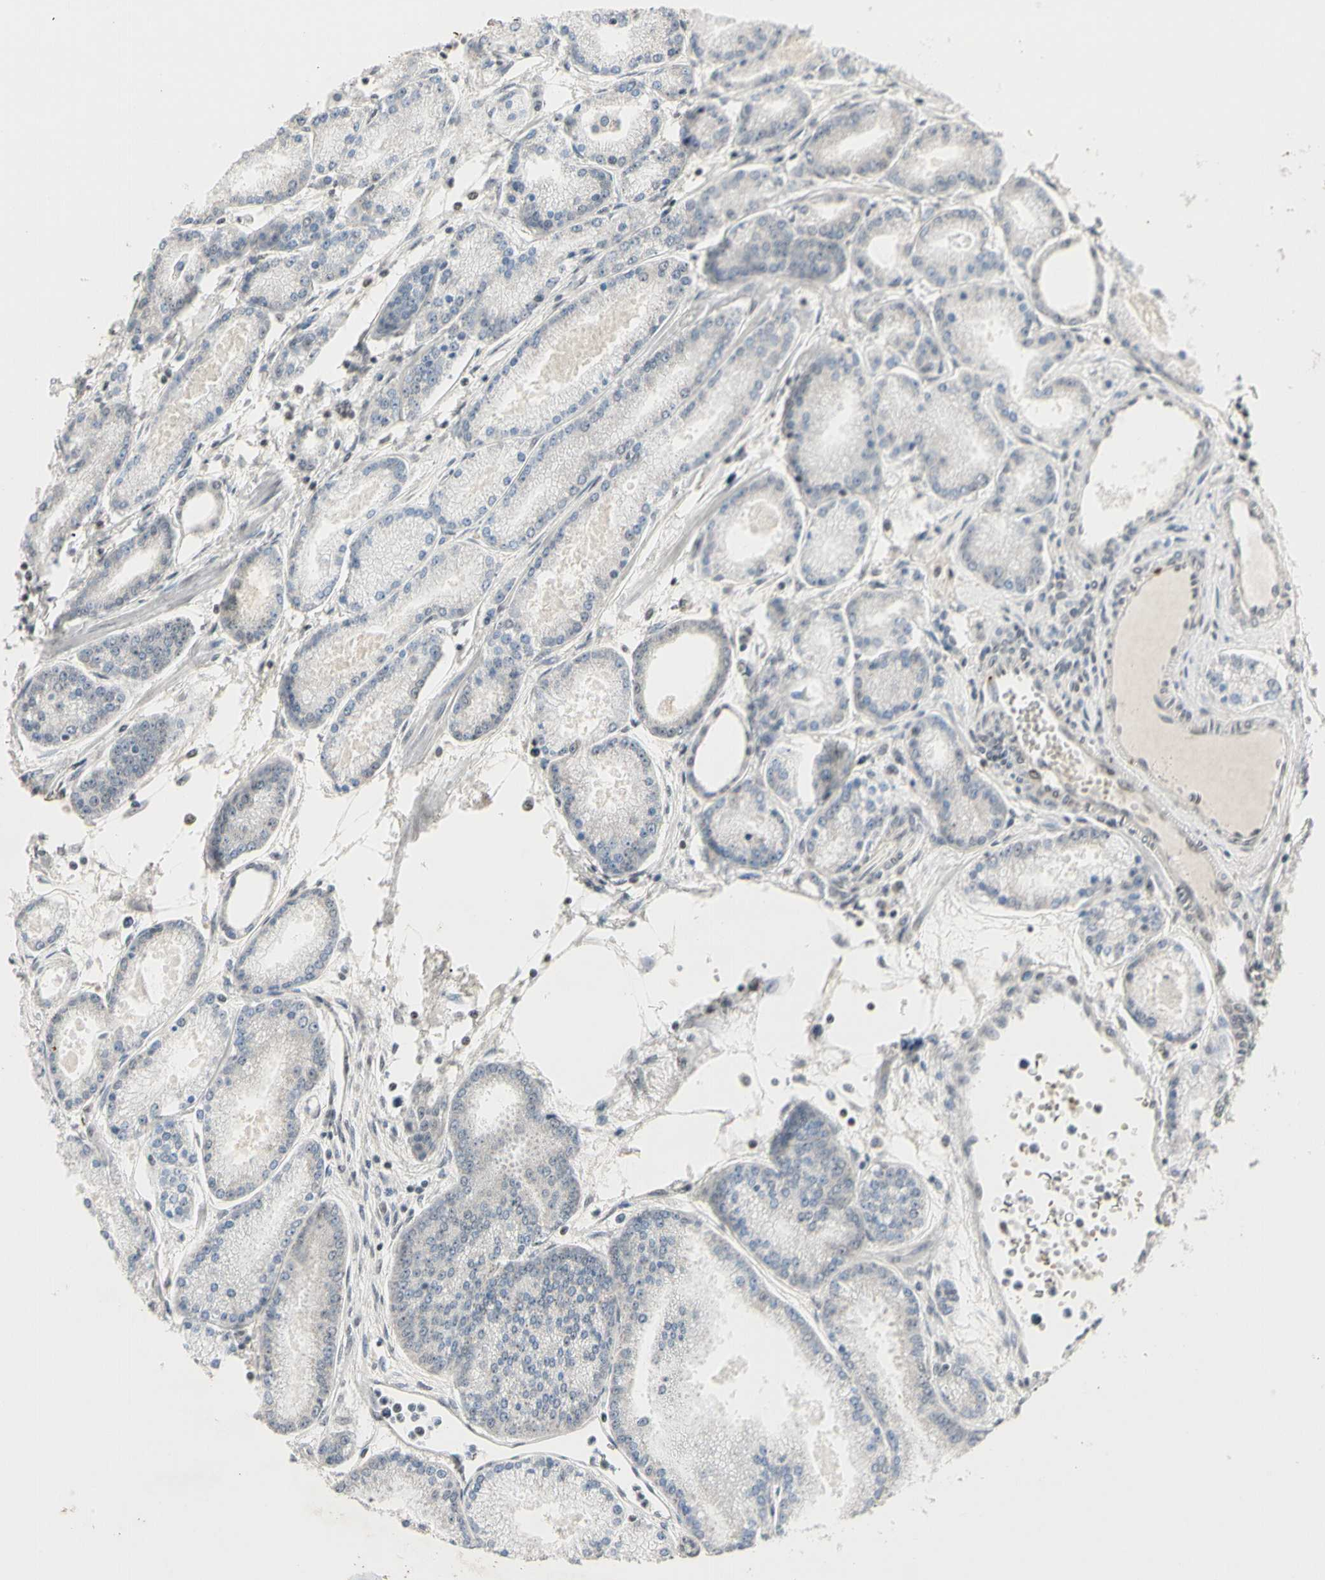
{"staining": {"intensity": "negative", "quantity": "none", "location": "none"}, "tissue": "prostate cancer", "cell_type": "Tumor cells", "image_type": "cancer", "snomed": [{"axis": "morphology", "description": "Adenocarcinoma, High grade"}, {"axis": "topography", "description": "Prostate"}], "caption": "This histopathology image is of prostate cancer (adenocarcinoma (high-grade)) stained with immunohistochemistry to label a protein in brown with the nuclei are counter-stained blue. There is no staining in tumor cells.", "gene": "GREM1", "patient": {"sex": "male", "age": 61}}